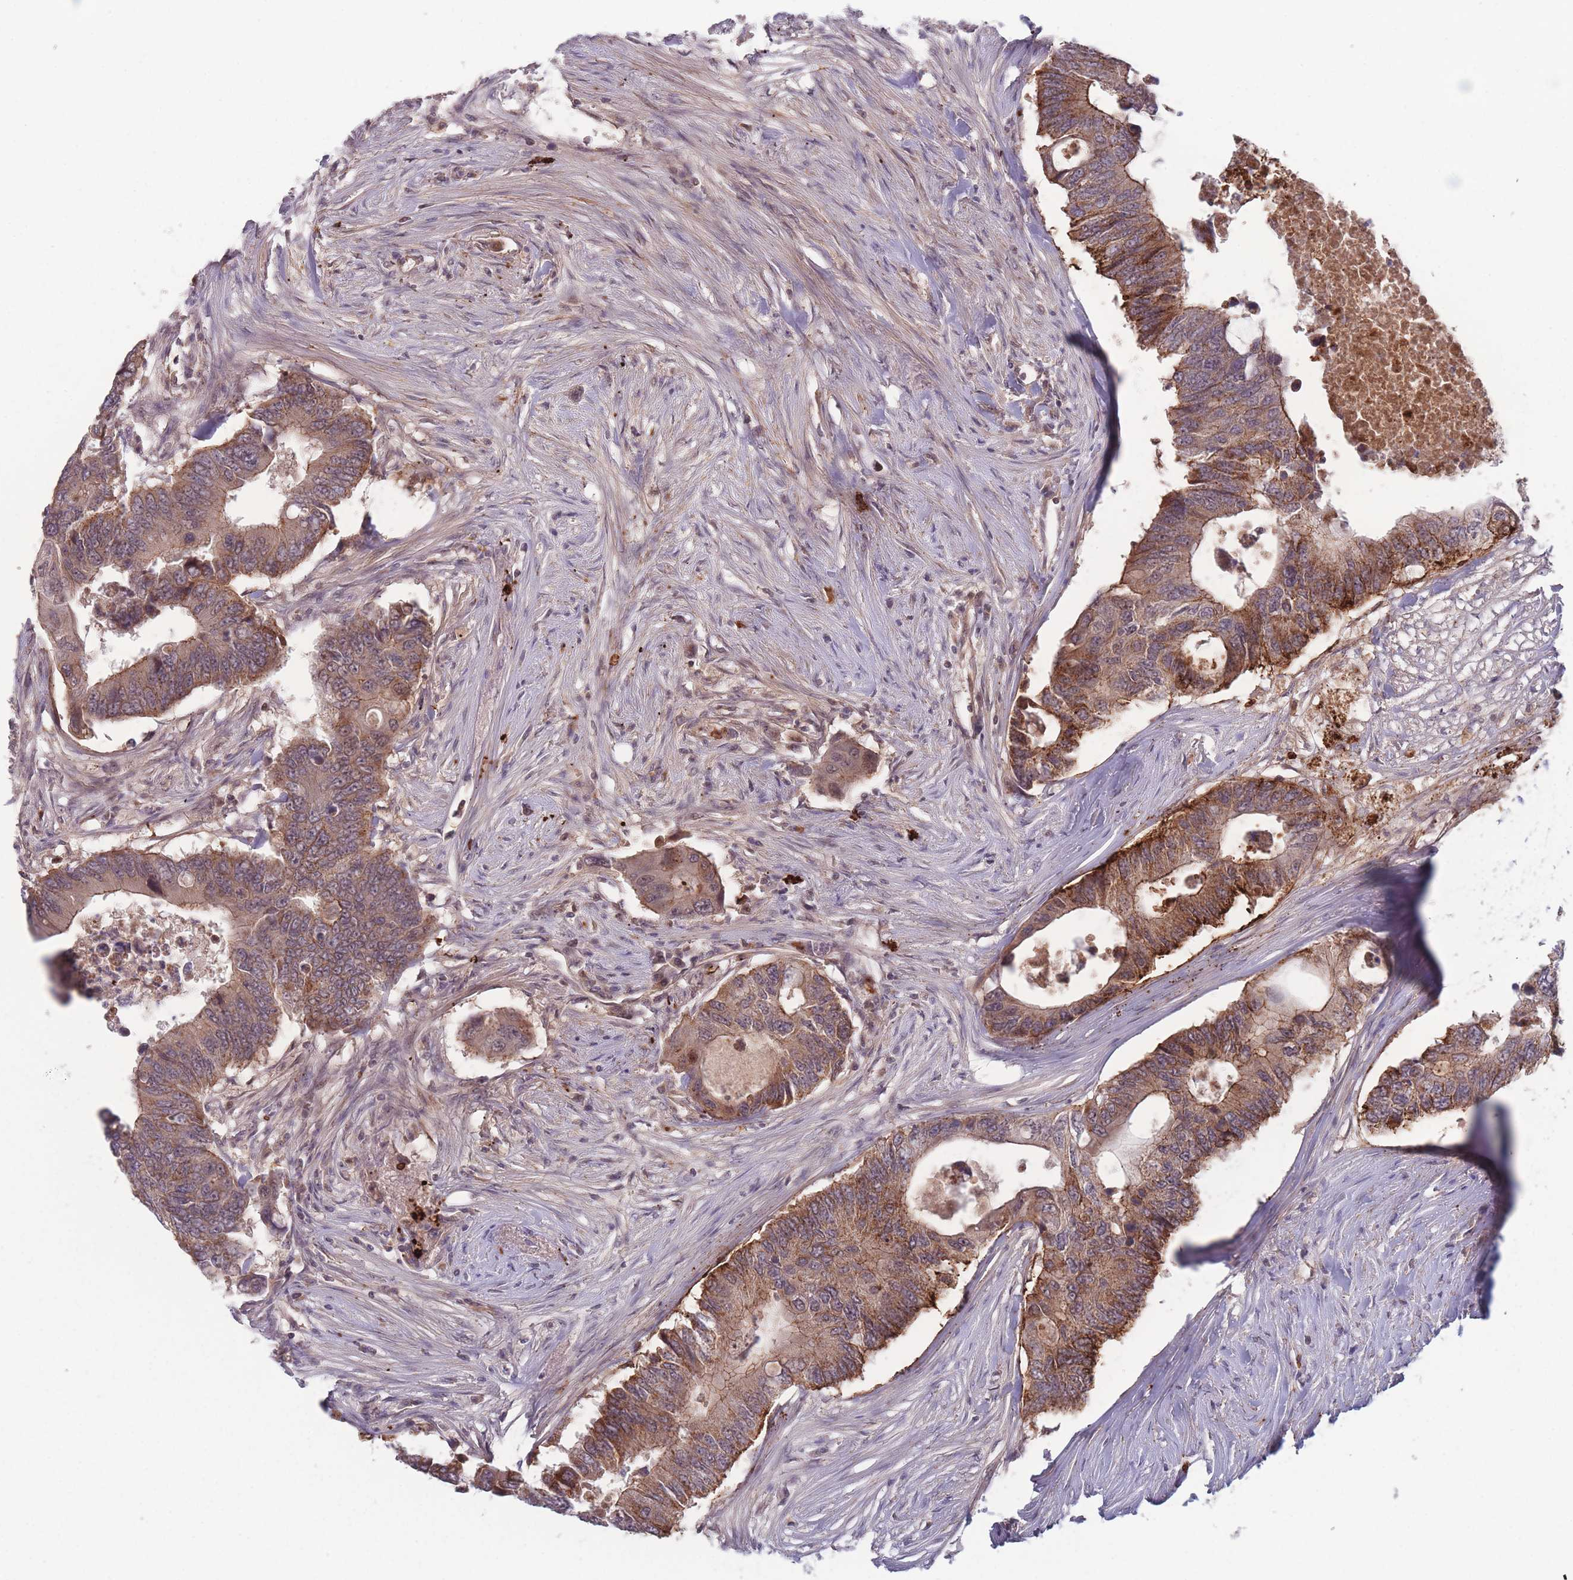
{"staining": {"intensity": "moderate", "quantity": ">75%", "location": "cytoplasmic/membranous"}, "tissue": "colorectal cancer", "cell_type": "Tumor cells", "image_type": "cancer", "snomed": [{"axis": "morphology", "description": "Adenocarcinoma, NOS"}, {"axis": "topography", "description": "Colon"}], "caption": "Immunohistochemical staining of human colorectal cancer (adenocarcinoma) displays moderate cytoplasmic/membranous protein staining in about >75% of tumor cells.", "gene": "TMEM232", "patient": {"sex": "male", "age": 71}}